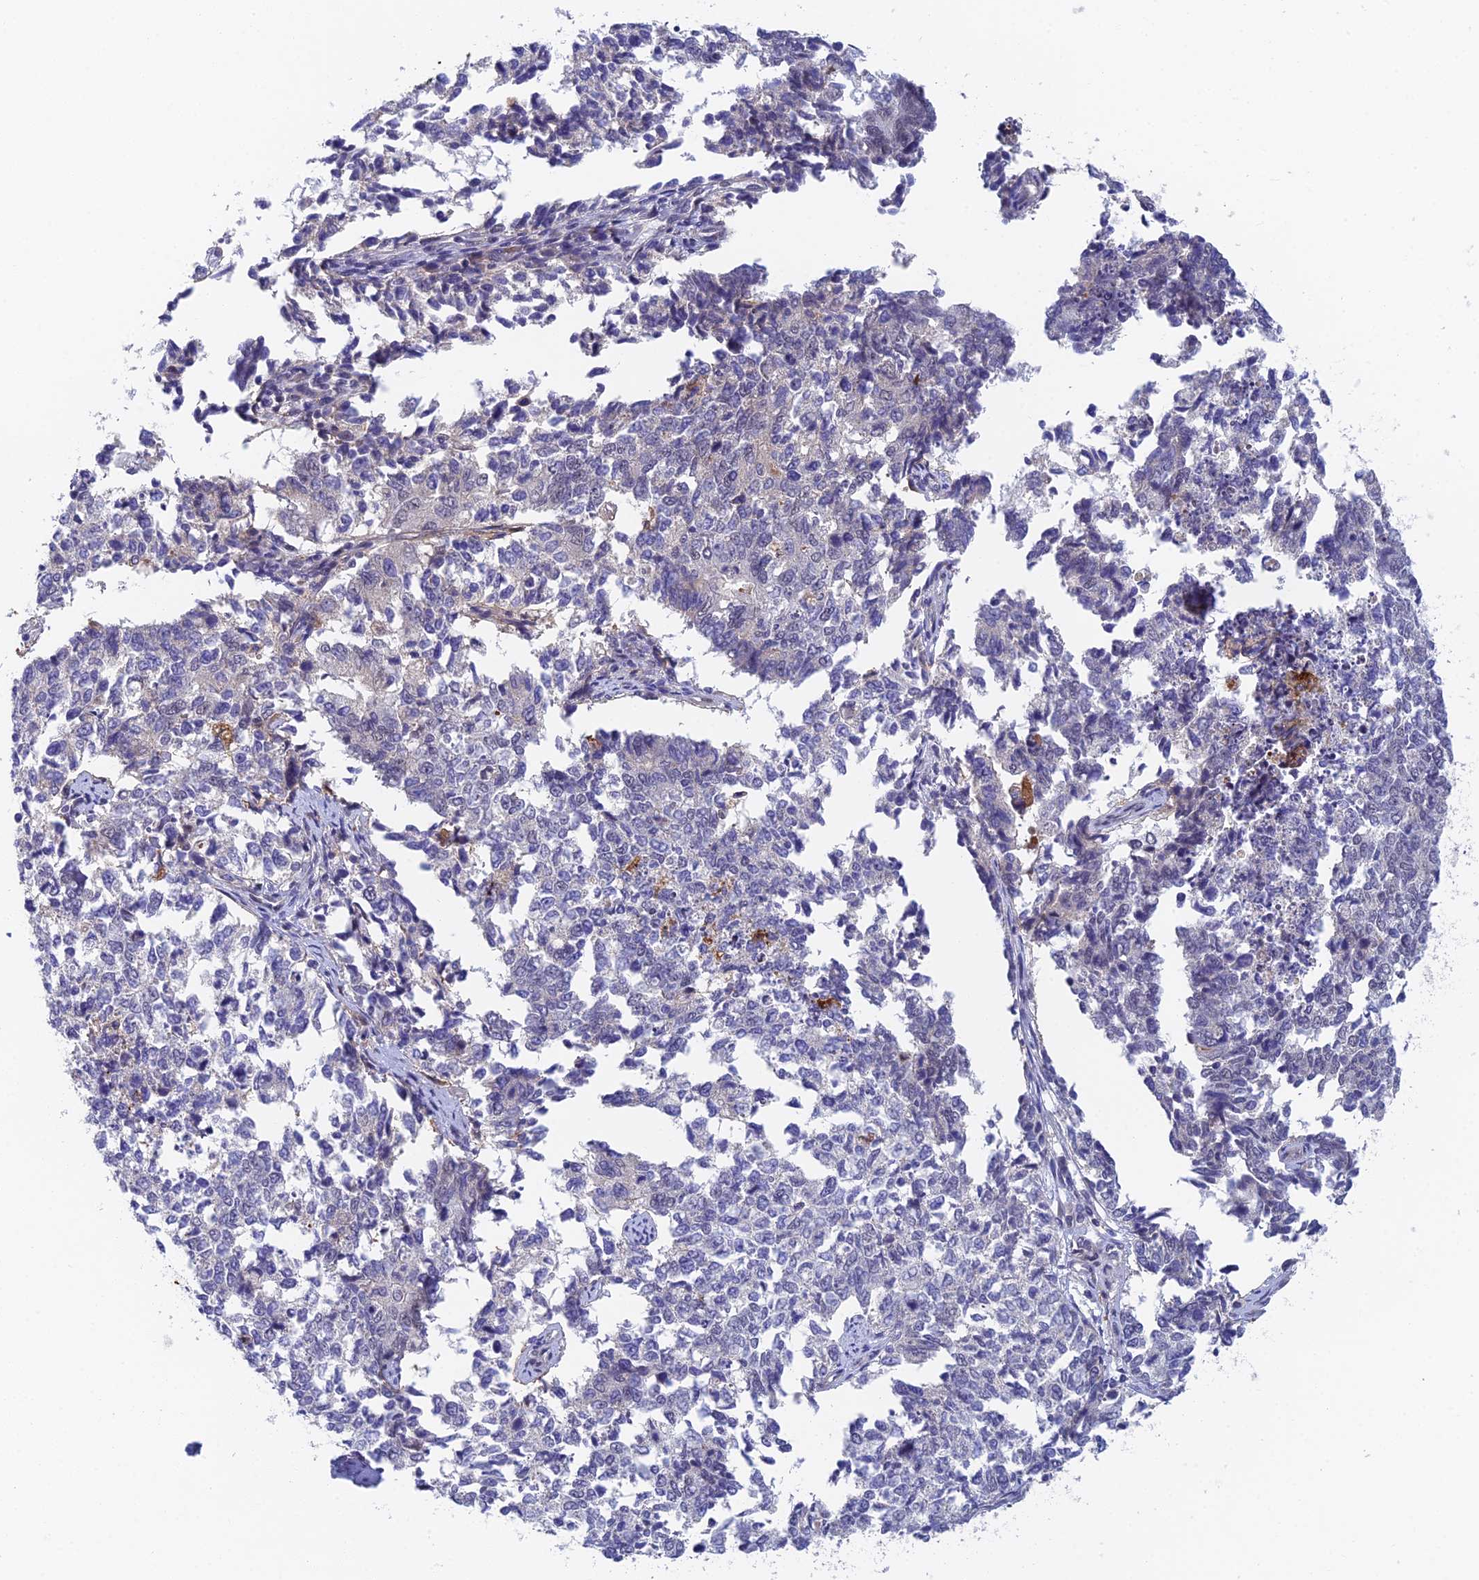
{"staining": {"intensity": "negative", "quantity": "none", "location": "none"}, "tissue": "cervical cancer", "cell_type": "Tumor cells", "image_type": "cancer", "snomed": [{"axis": "morphology", "description": "Squamous cell carcinoma, NOS"}, {"axis": "topography", "description": "Cervix"}], "caption": "Cervical cancer (squamous cell carcinoma) stained for a protein using IHC reveals no staining tumor cells.", "gene": "NSMCE1", "patient": {"sex": "female", "age": 63}}